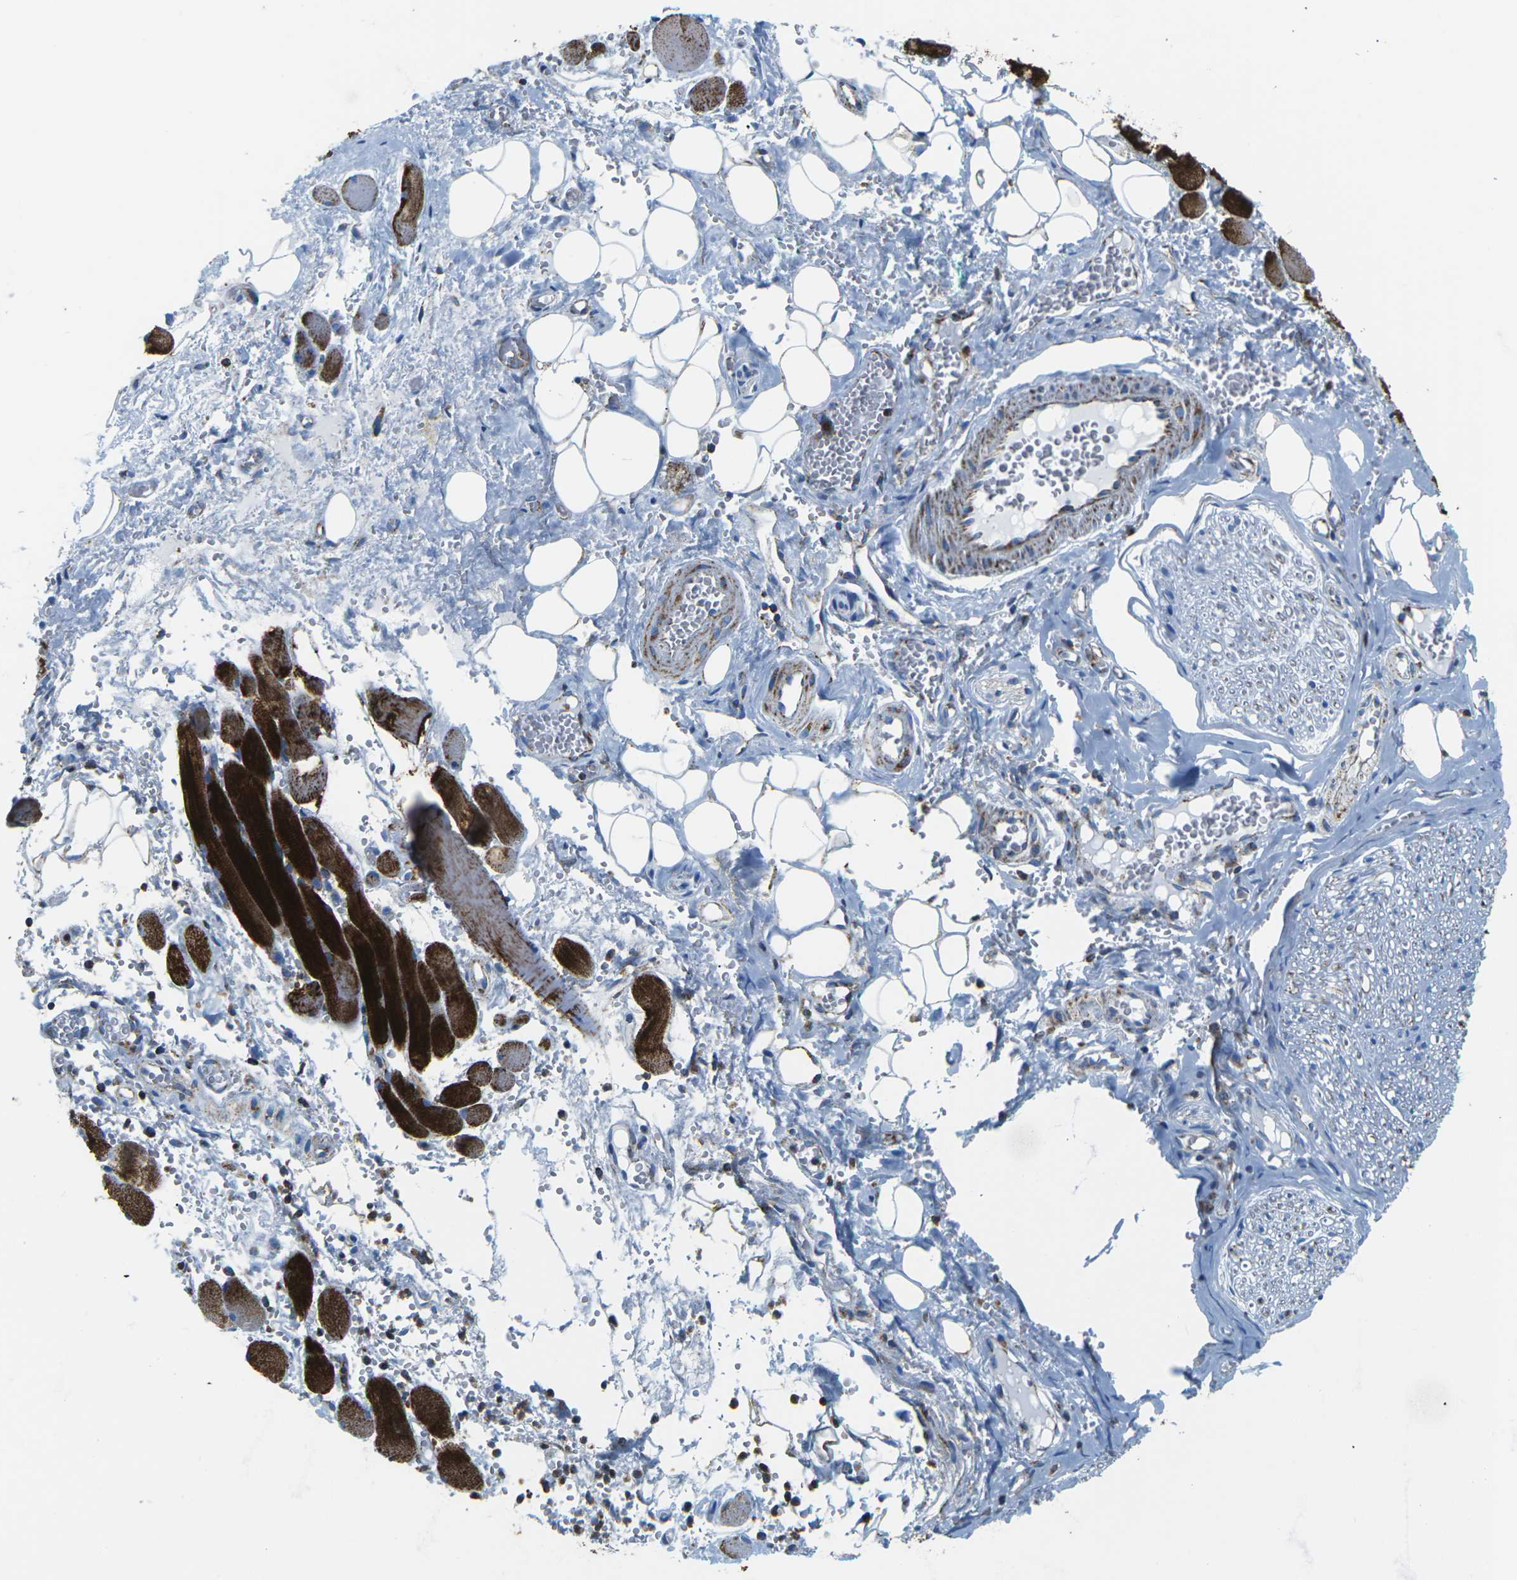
{"staining": {"intensity": "weak", "quantity": "25%-75%", "location": "cytoplasmic/membranous"}, "tissue": "adipose tissue", "cell_type": "Adipocytes", "image_type": "normal", "snomed": [{"axis": "morphology", "description": "Squamous cell carcinoma, NOS"}, {"axis": "topography", "description": "Oral tissue"}, {"axis": "topography", "description": "Head-Neck"}], "caption": "There is low levels of weak cytoplasmic/membranous expression in adipocytes of unremarkable adipose tissue, as demonstrated by immunohistochemical staining (brown color).", "gene": "COX6C", "patient": {"sex": "female", "age": 50}}